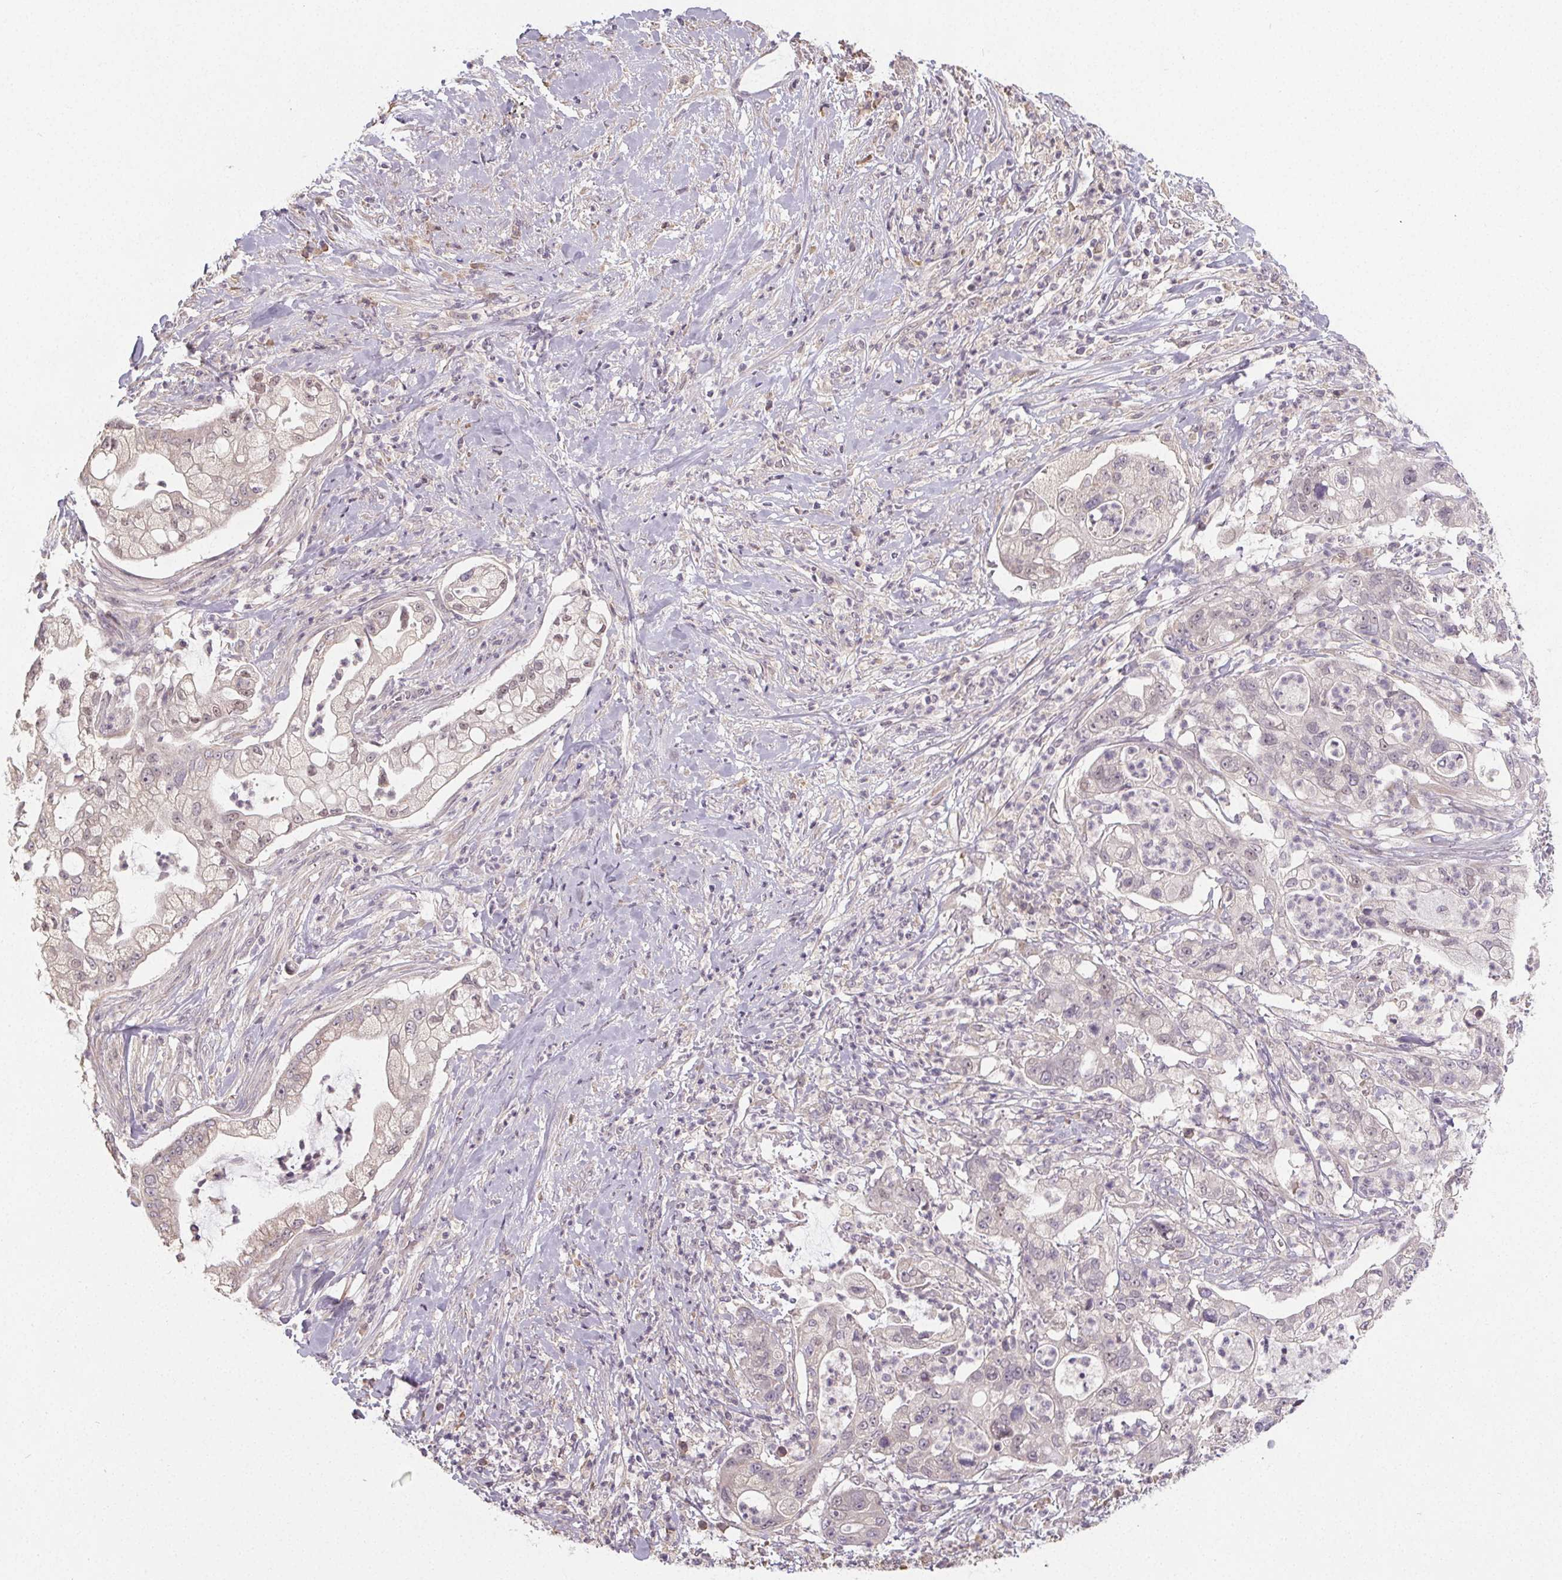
{"staining": {"intensity": "negative", "quantity": "none", "location": "none"}, "tissue": "pancreatic cancer", "cell_type": "Tumor cells", "image_type": "cancer", "snomed": [{"axis": "morphology", "description": "Adenocarcinoma, NOS"}, {"axis": "topography", "description": "Pancreas"}], "caption": "Immunohistochemistry image of human pancreatic cancer (adenocarcinoma) stained for a protein (brown), which demonstrates no expression in tumor cells.", "gene": "SLC26A2", "patient": {"sex": "female", "age": 69}}